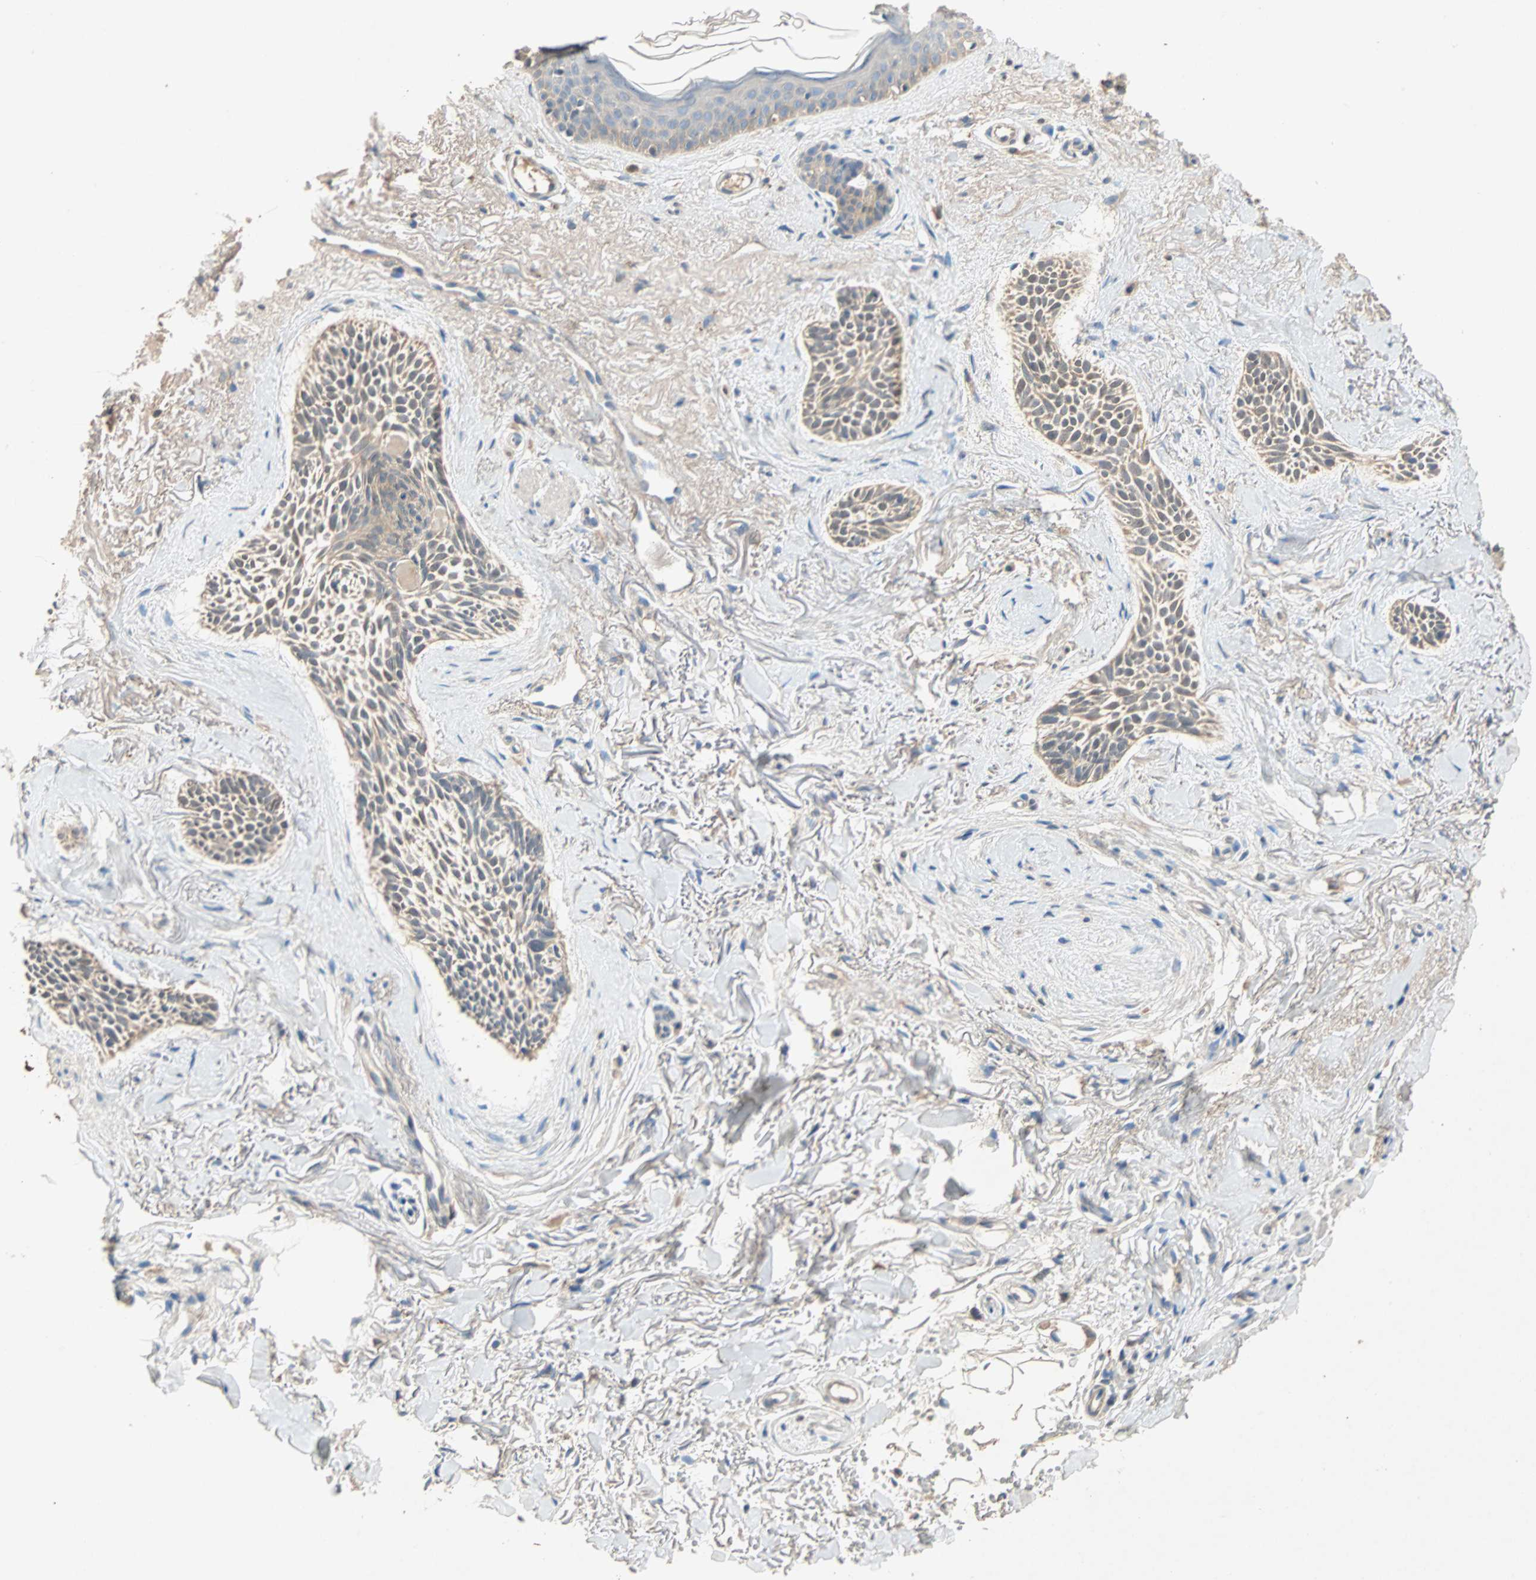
{"staining": {"intensity": "weak", "quantity": ">75%", "location": "cytoplasmic/membranous"}, "tissue": "skin cancer", "cell_type": "Tumor cells", "image_type": "cancer", "snomed": [{"axis": "morphology", "description": "Normal tissue, NOS"}, {"axis": "morphology", "description": "Basal cell carcinoma"}, {"axis": "topography", "description": "Skin"}], "caption": "IHC histopathology image of neoplastic tissue: basal cell carcinoma (skin) stained using immunohistochemistry (IHC) exhibits low levels of weak protein expression localized specifically in the cytoplasmic/membranous of tumor cells, appearing as a cytoplasmic/membranous brown color.", "gene": "ADAP1", "patient": {"sex": "female", "age": 84}}